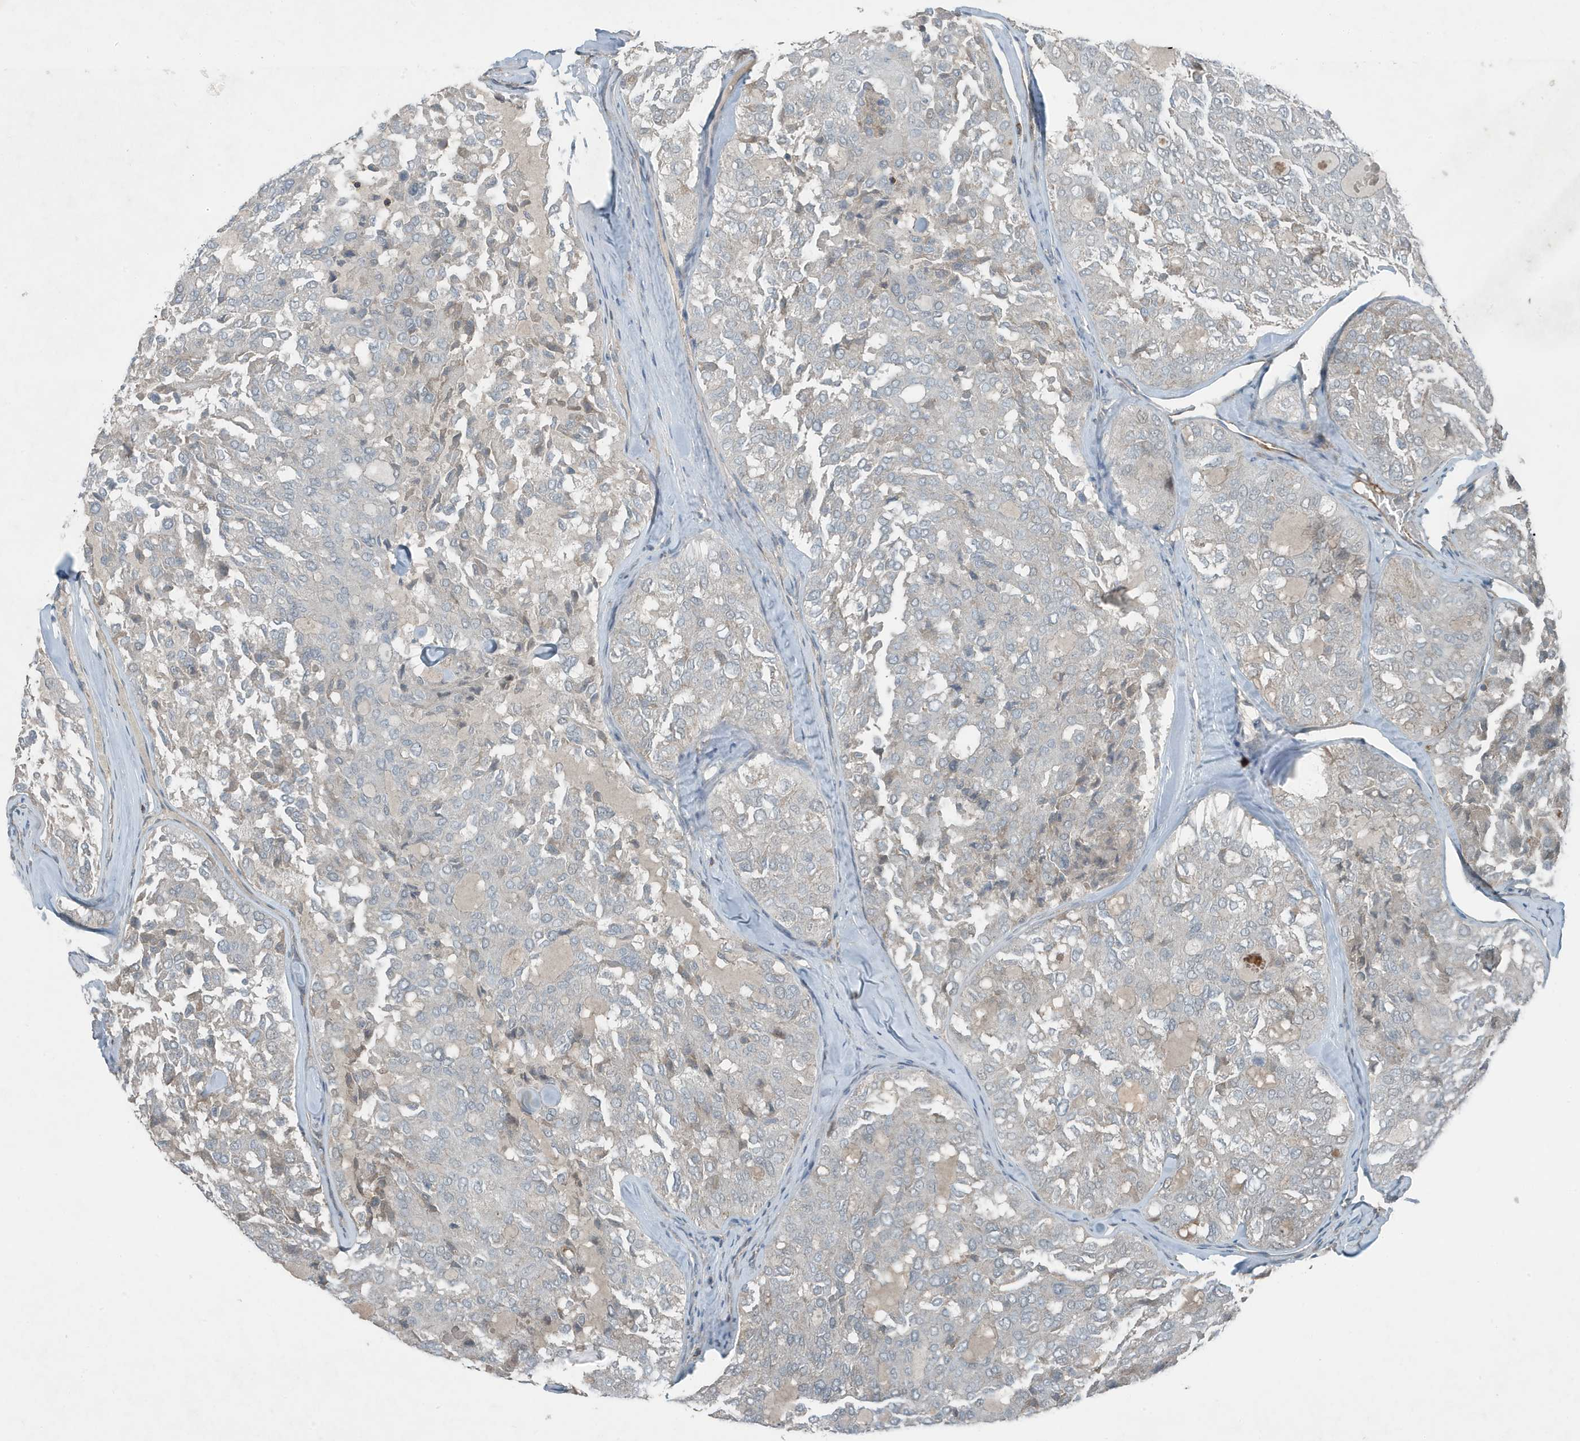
{"staining": {"intensity": "negative", "quantity": "none", "location": "none"}, "tissue": "thyroid cancer", "cell_type": "Tumor cells", "image_type": "cancer", "snomed": [{"axis": "morphology", "description": "Follicular adenoma carcinoma, NOS"}, {"axis": "topography", "description": "Thyroid gland"}], "caption": "Immunohistochemistry of thyroid cancer (follicular adenoma carcinoma) reveals no staining in tumor cells.", "gene": "DAPP1", "patient": {"sex": "male", "age": 75}}